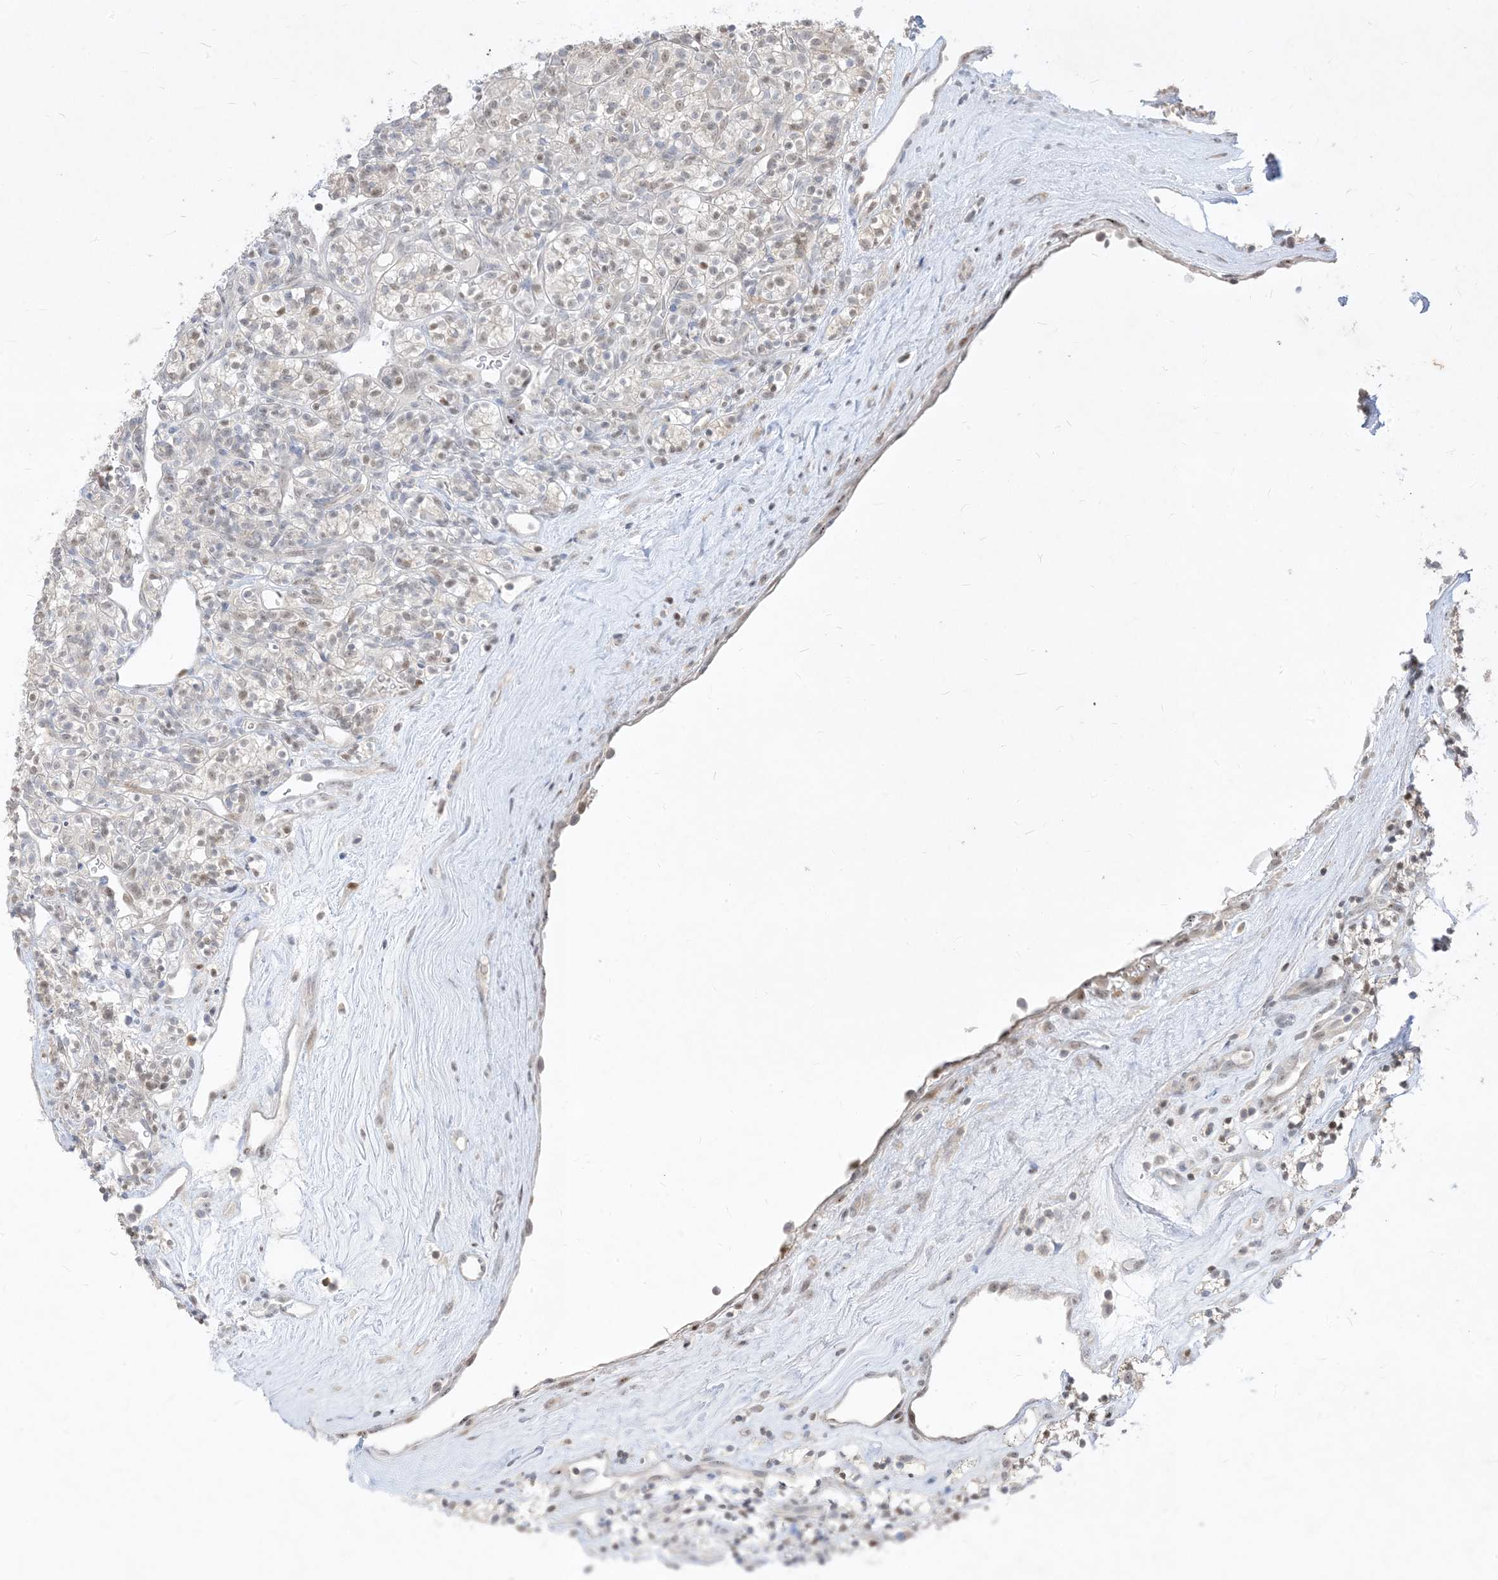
{"staining": {"intensity": "weak", "quantity": "25%-75%", "location": "nuclear"}, "tissue": "renal cancer", "cell_type": "Tumor cells", "image_type": "cancer", "snomed": [{"axis": "morphology", "description": "Adenocarcinoma, NOS"}, {"axis": "topography", "description": "Kidney"}], "caption": "Approximately 25%-75% of tumor cells in human adenocarcinoma (renal) exhibit weak nuclear protein expression as visualized by brown immunohistochemical staining.", "gene": "BHLHE40", "patient": {"sex": "male", "age": 77}}